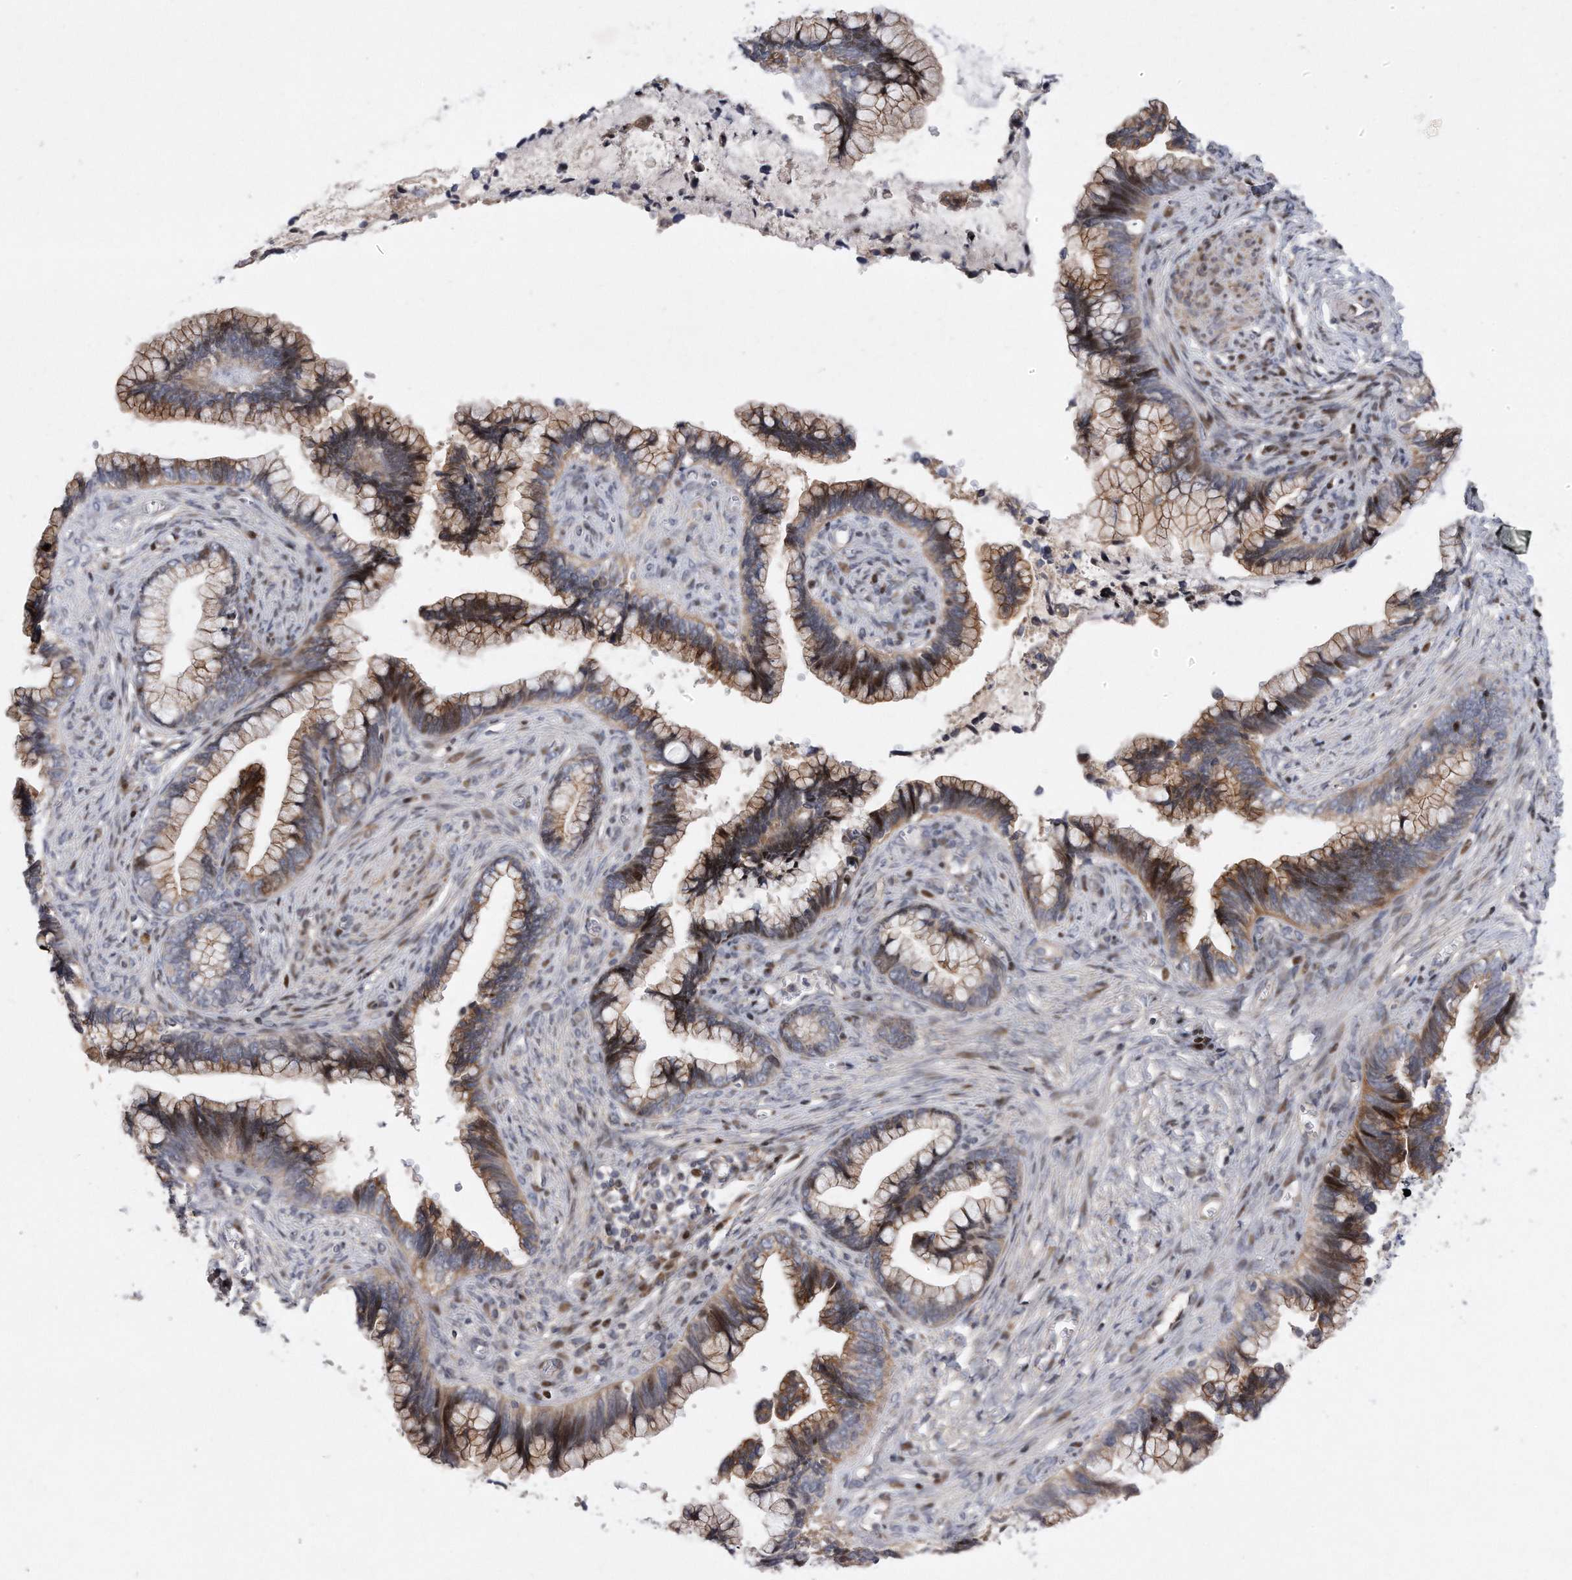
{"staining": {"intensity": "strong", "quantity": "25%-75%", "location": "cytoplasmic/membranous"}, "tissue": "cervical cancer", "cell_type": "Tumor cells", "image_type": "cancer", "snomed": [{"axis": "morphology", "description": "Adenocarcinoma, NOS"}, {"axis": "topography", "description": "Cervix"}], "caption": "Brown immunohistochemical staining in human adenocarcinoma (cervical) reveals strong cytoplasmic/membranous positivity in about 25%-75% of tumor cells.", "gene": "CDH12", "patient": {"sex": "female", "age": 44}}